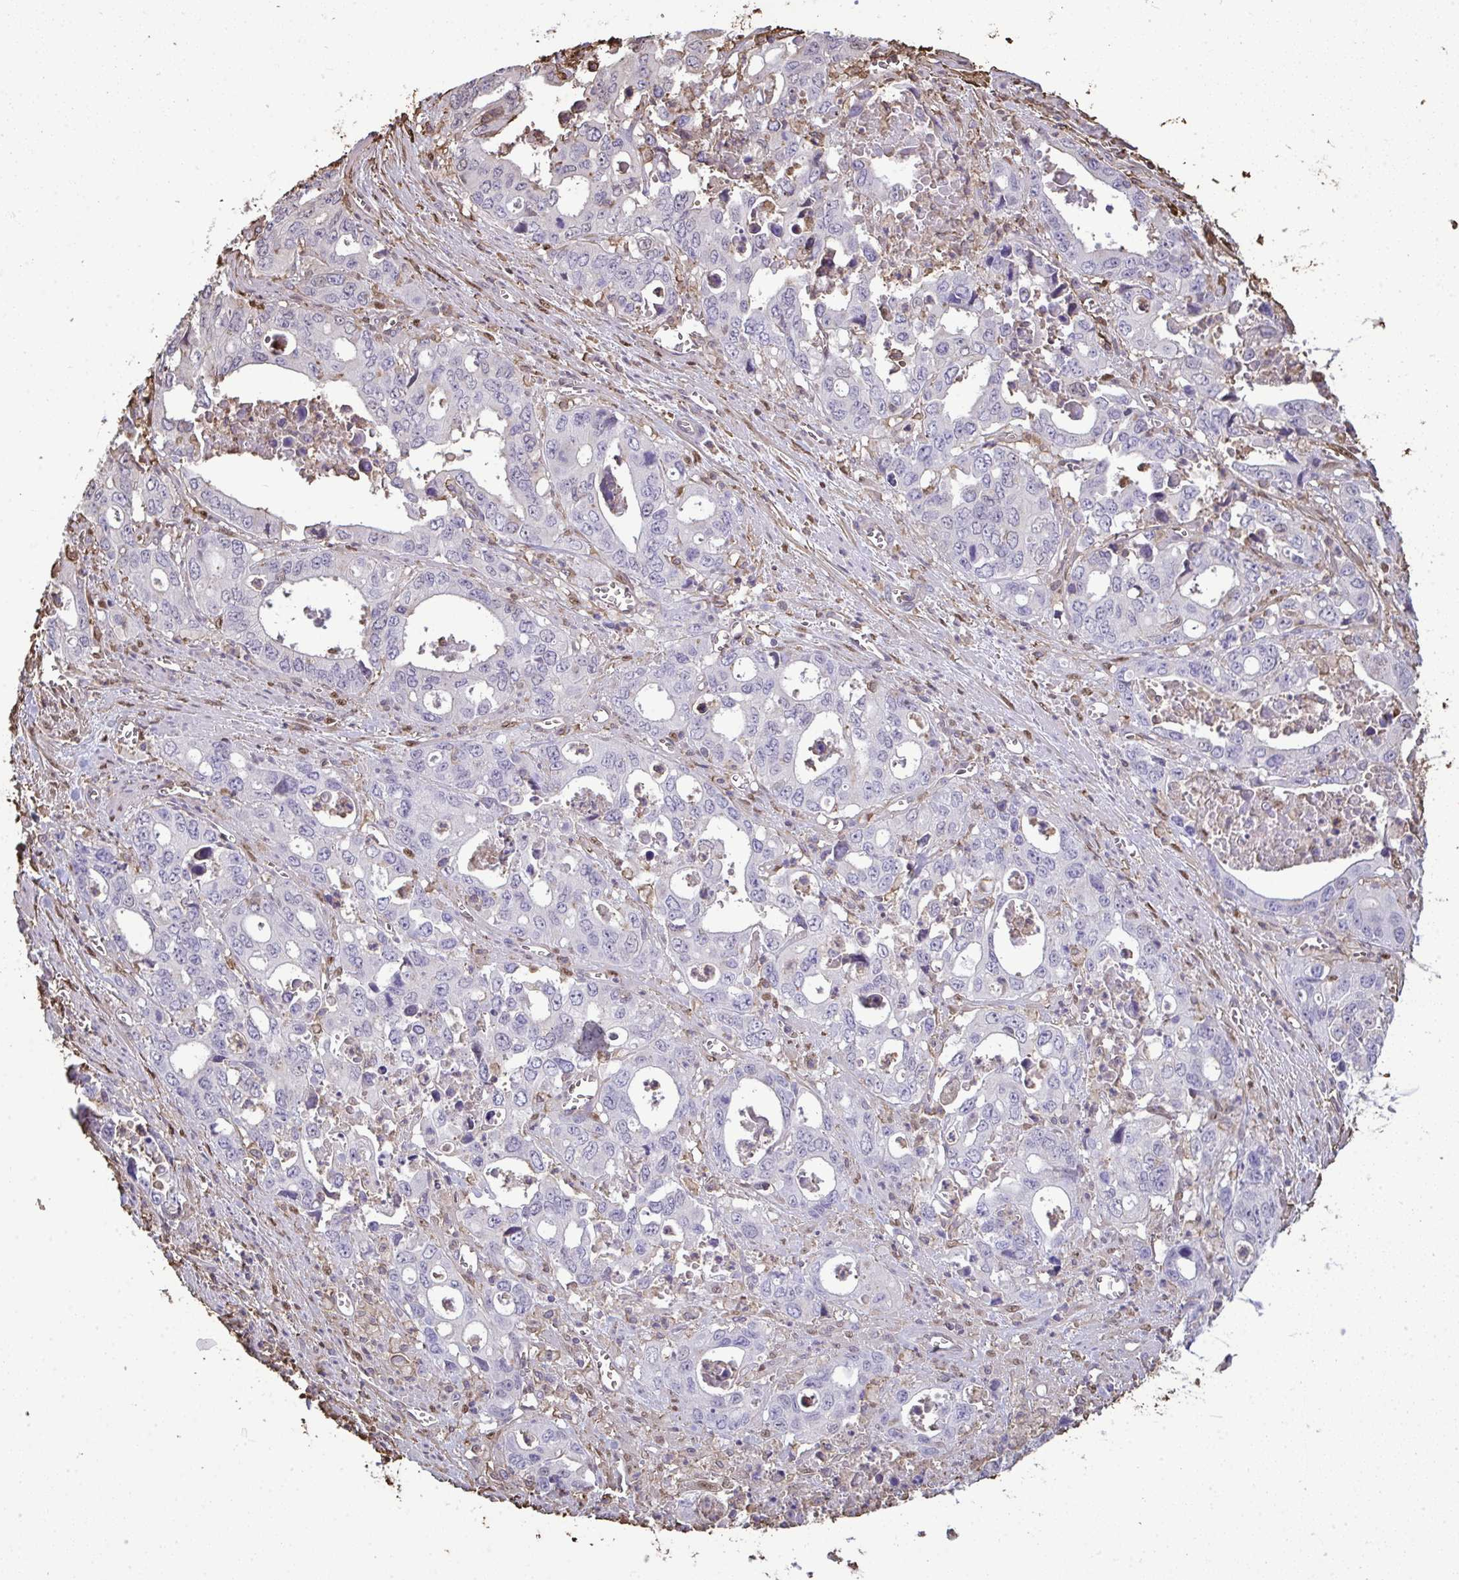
{"staining": {"intensity": "negative", "quantity": "none", "location": "none"}, "tissue": "stomach cancer", "cell_type": "Tumor cells", "image_type": "cancer", "snomed": [{"axis": "morphology", "description": "Adenocarcinoma, NOS"}, {"axis": "topography", "description": "Stomach, upper"}], "caption": "The IHC image has no significant positivity in tumor cells of stomach cancer (adenocarcinoma) tissue.", "gene": "ANXA5", "patient": {"sex": "male", "age": 74}}